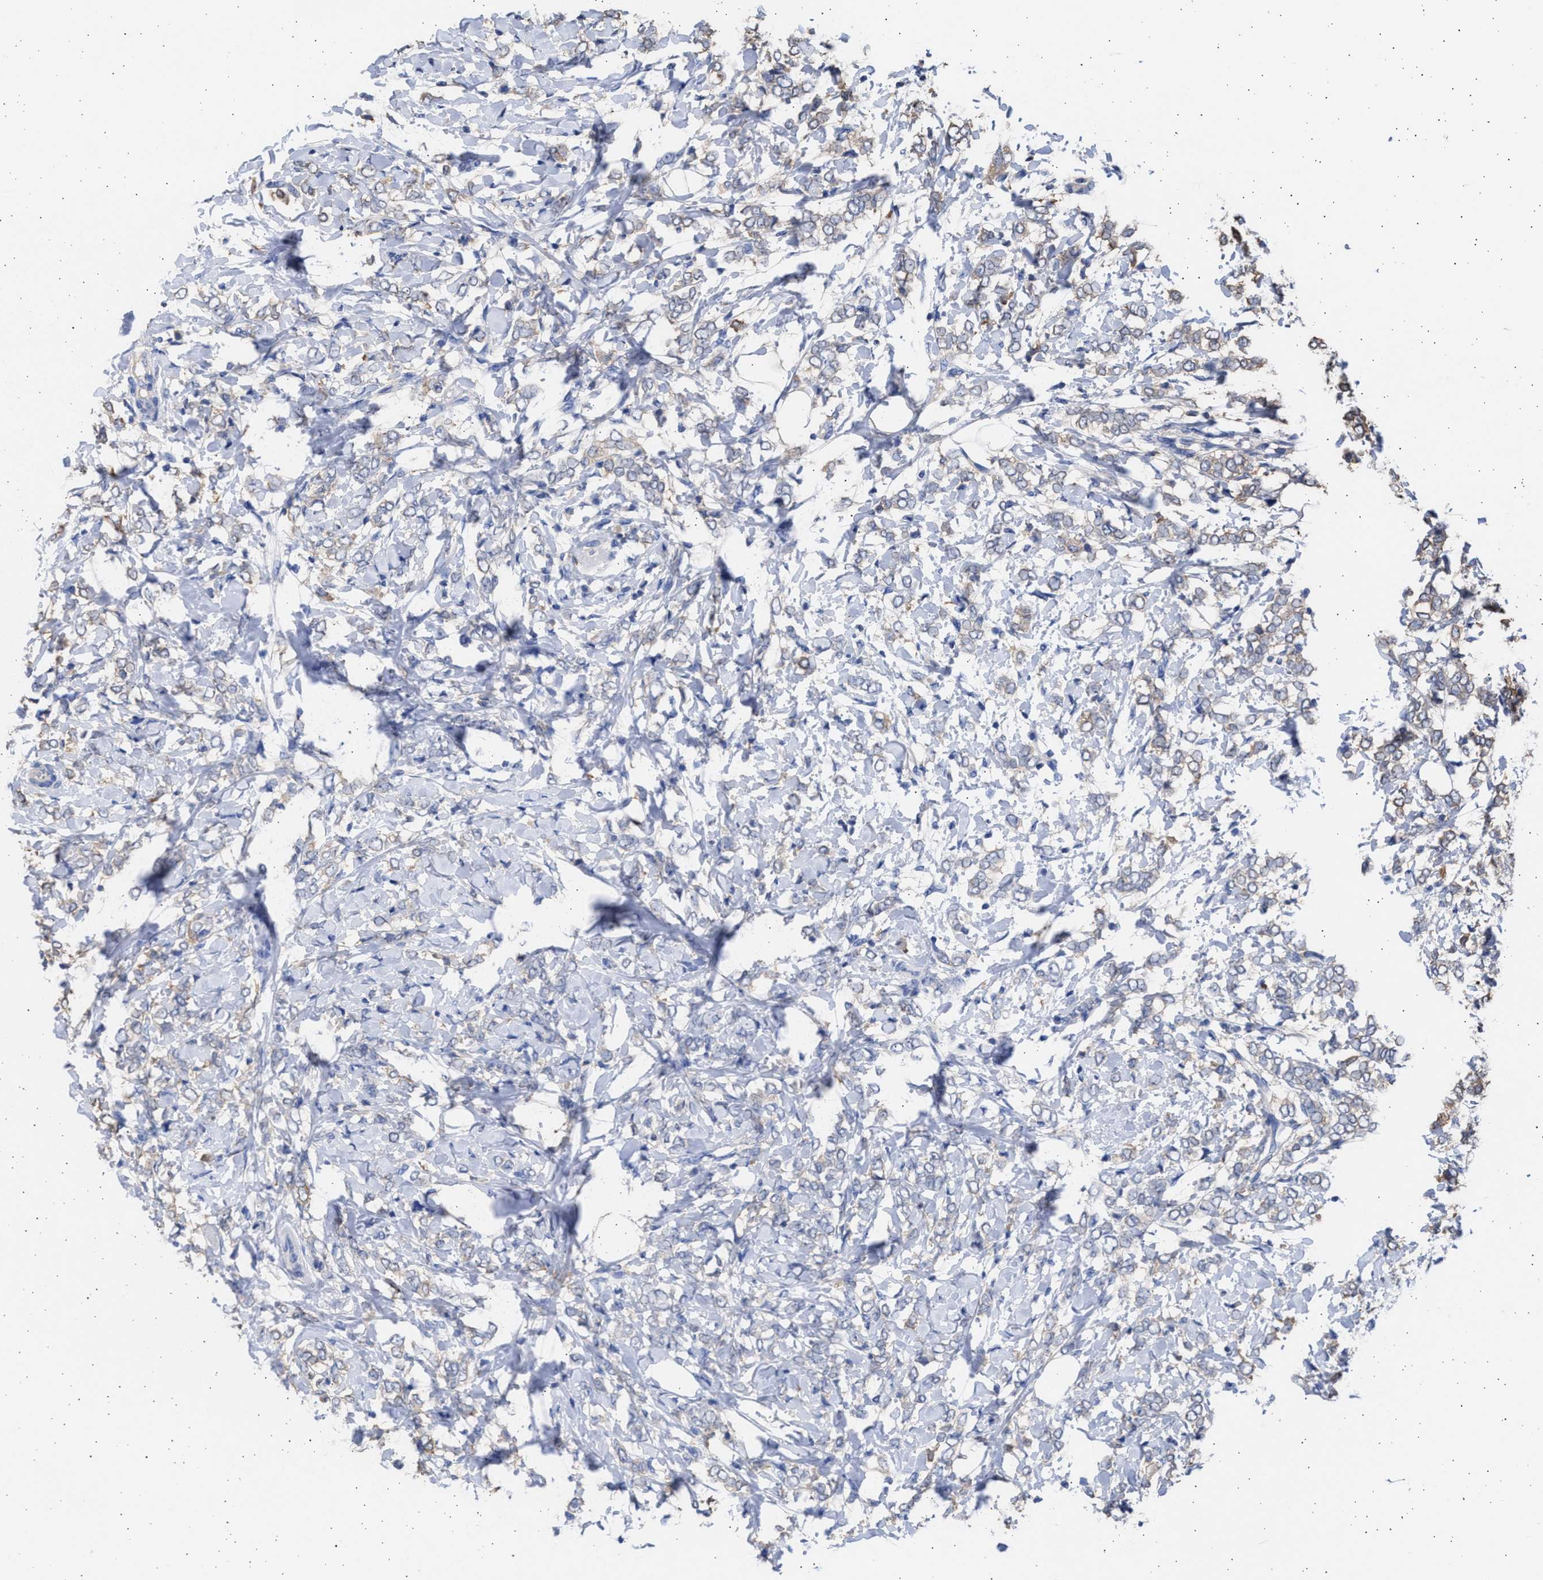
{"staining": {"intensity": "weak", "quantity": "25%-75%", "location": "cytoplasmic/membranous"}, "tissue": "breast cancer", "cell_type": "Tumor cells", "image_type": "cancer", "snomed": [{"axis": "morphology", "description": "Normal tissue, NOS"}, {"axis": "morphology", "description": "Lobular carcinoma"}, {"axis": "topography", "description": "Breast"}], "caption": "Breast cancer stained for a protein demonstrates weak cytoplasmic/membranous positivity in tumor cells. The protein of interest is stained brown, and the nuclei are stained in blue (DAB IHC with brightfield microscopy, high magnification).", "gene": "ALDOC", "patient": {"sex": "female", "age": 47}}